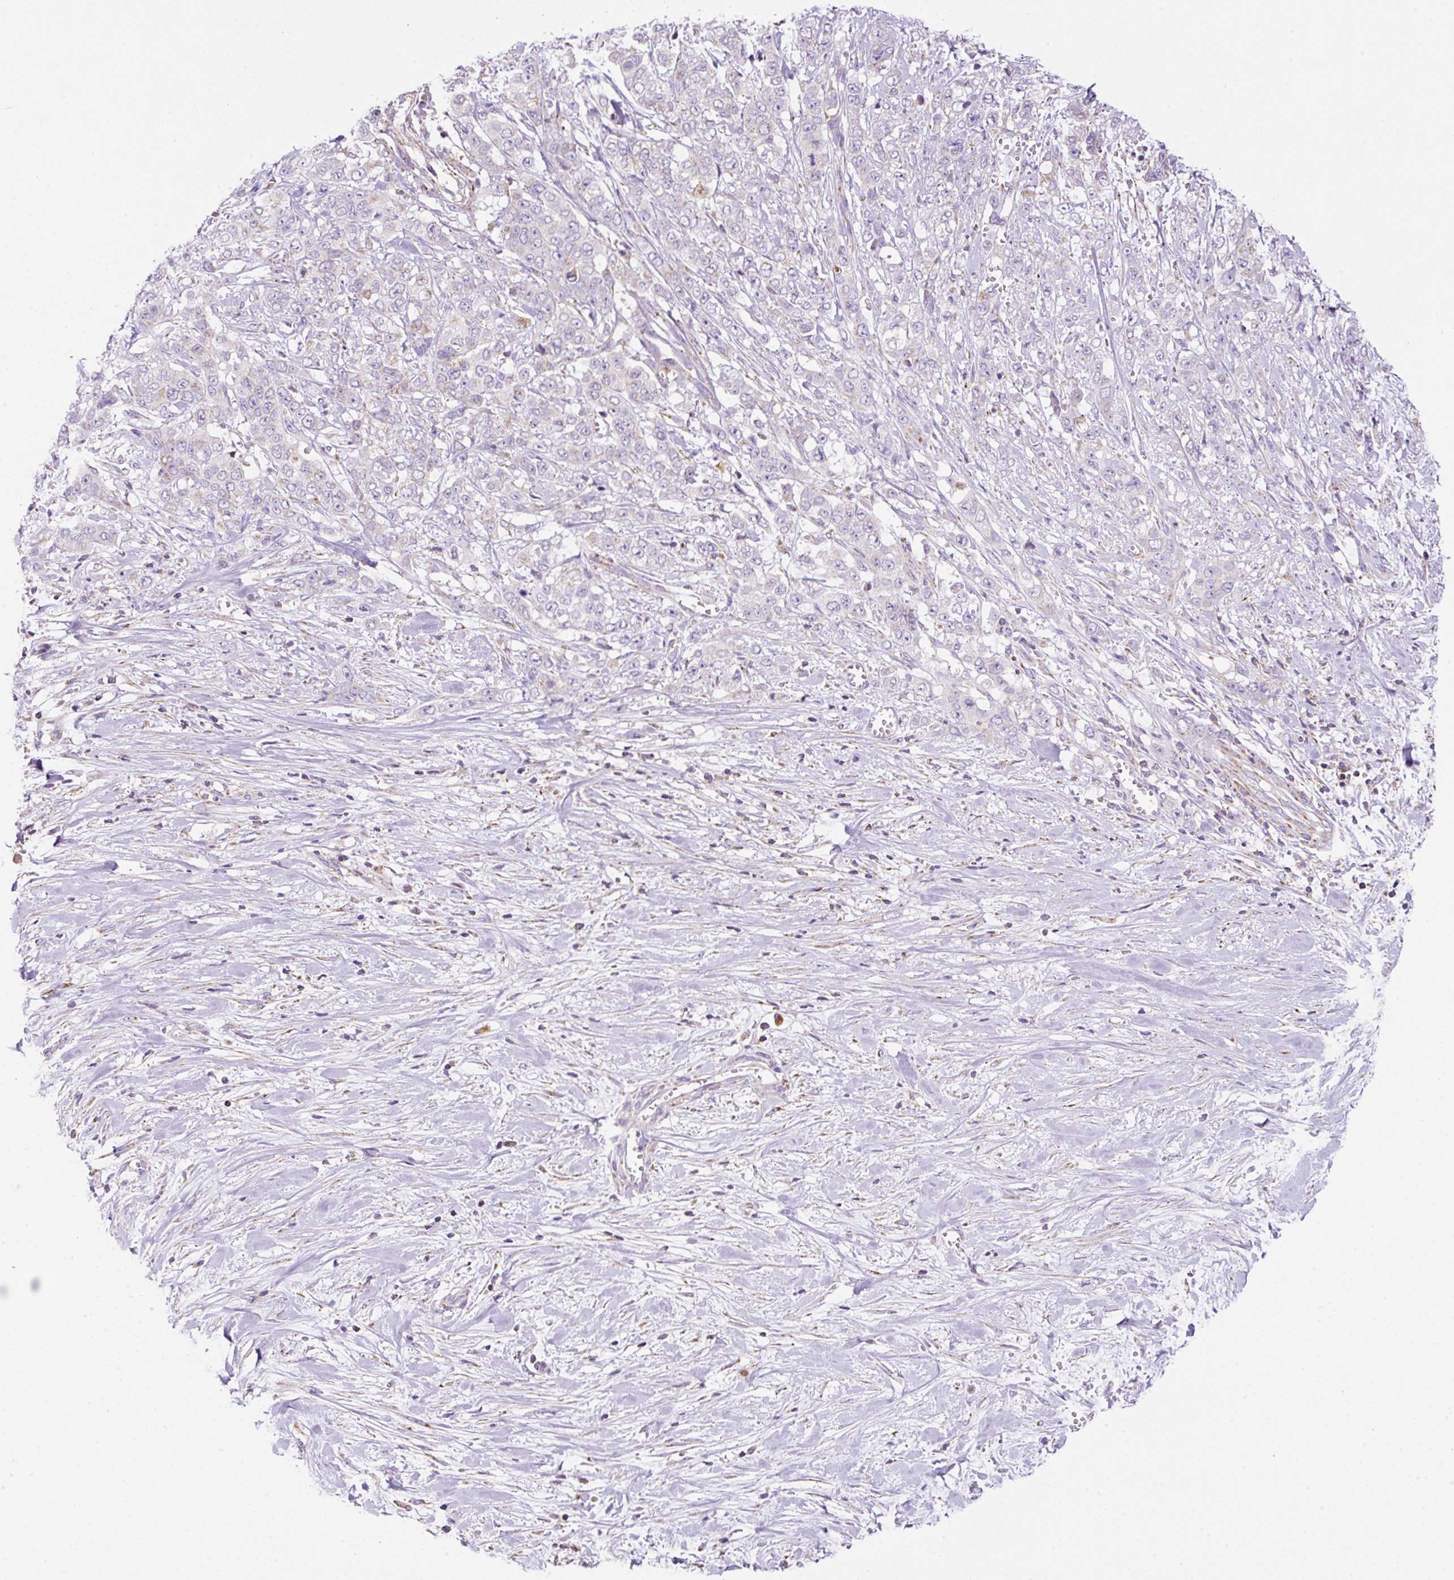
{"staining": {"intensity": "negative", "quantity": "none", "location": "none"}, "tissue": "stomach cancer", "cell_type": "Tumor cells", "image_type": "cancer", "snomed": [{"axis": "morphology", "description": "Adenocarcinoma, NOS"}, {"axis": "topography", "description": "Stomach, upper"}], "caption": "This is an IHC histopathology image of stomach cancer (adenocarcinoma). There is no staining in tumor cells.", "gene": "NF1", "patient": {"sex": "male", "age": 62}}